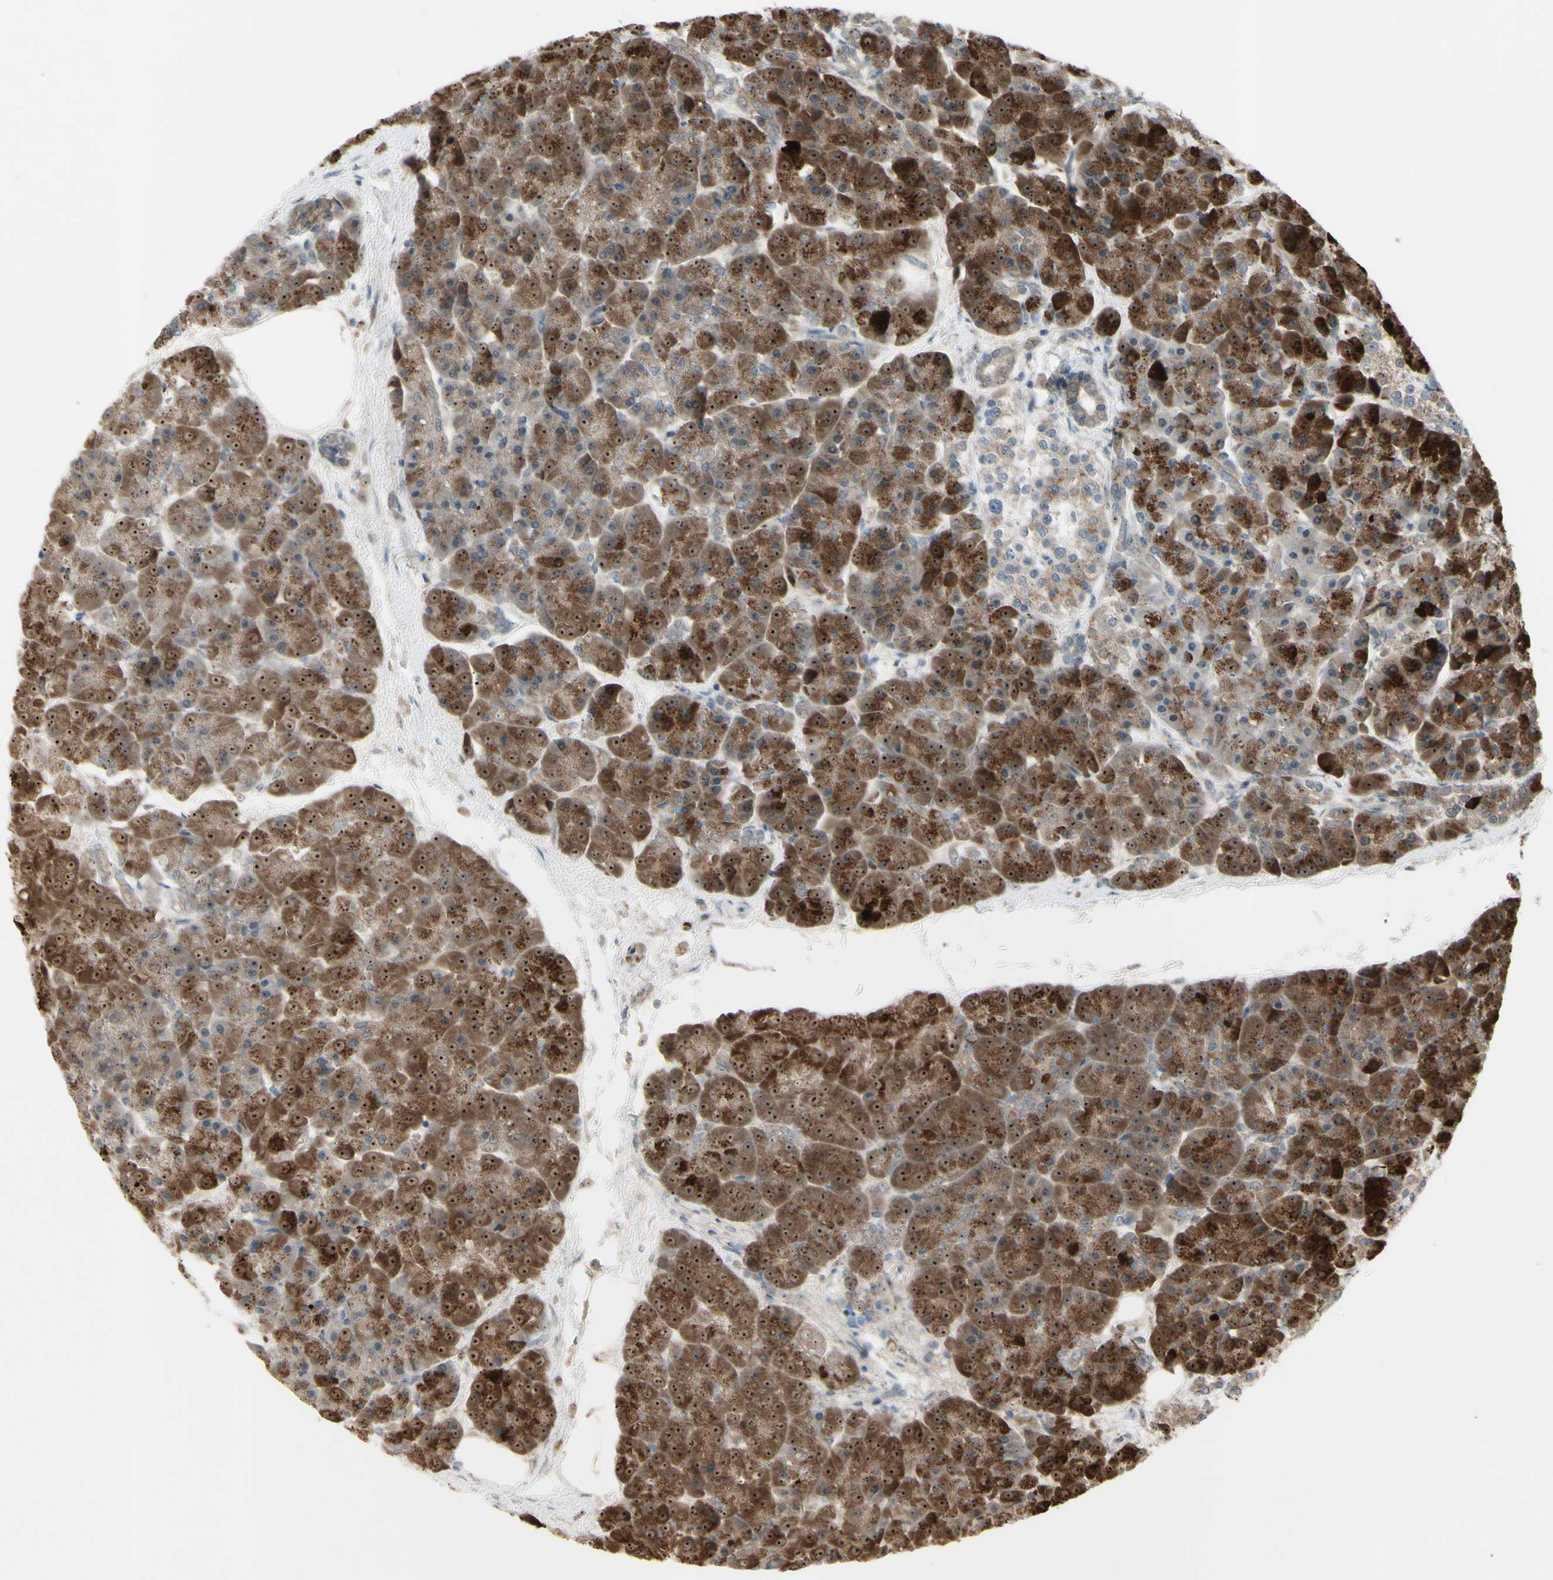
{"staining": {"intensity": "strong", "quantity": ">75%", "location": "cytoplasmic/membranous,nuclear"}, "tissue": "pancreas", "cell_type": "Exocrine glandular cells", "image_type": "normal", "snomed": [{"axis": "morphology", "description": "Normal tissue, NOS"}, {"axis": "topography", "description": "Pancreas"}], "caption": "Immunohistochemical staining of unremarkable pancreas shows high levels of strong cytoplasmic/membranous,nuclear staining in about >75% of exocrine glandular cells.", "gene": "MLF2", "patient": {"sex": "female", "age": 70}}